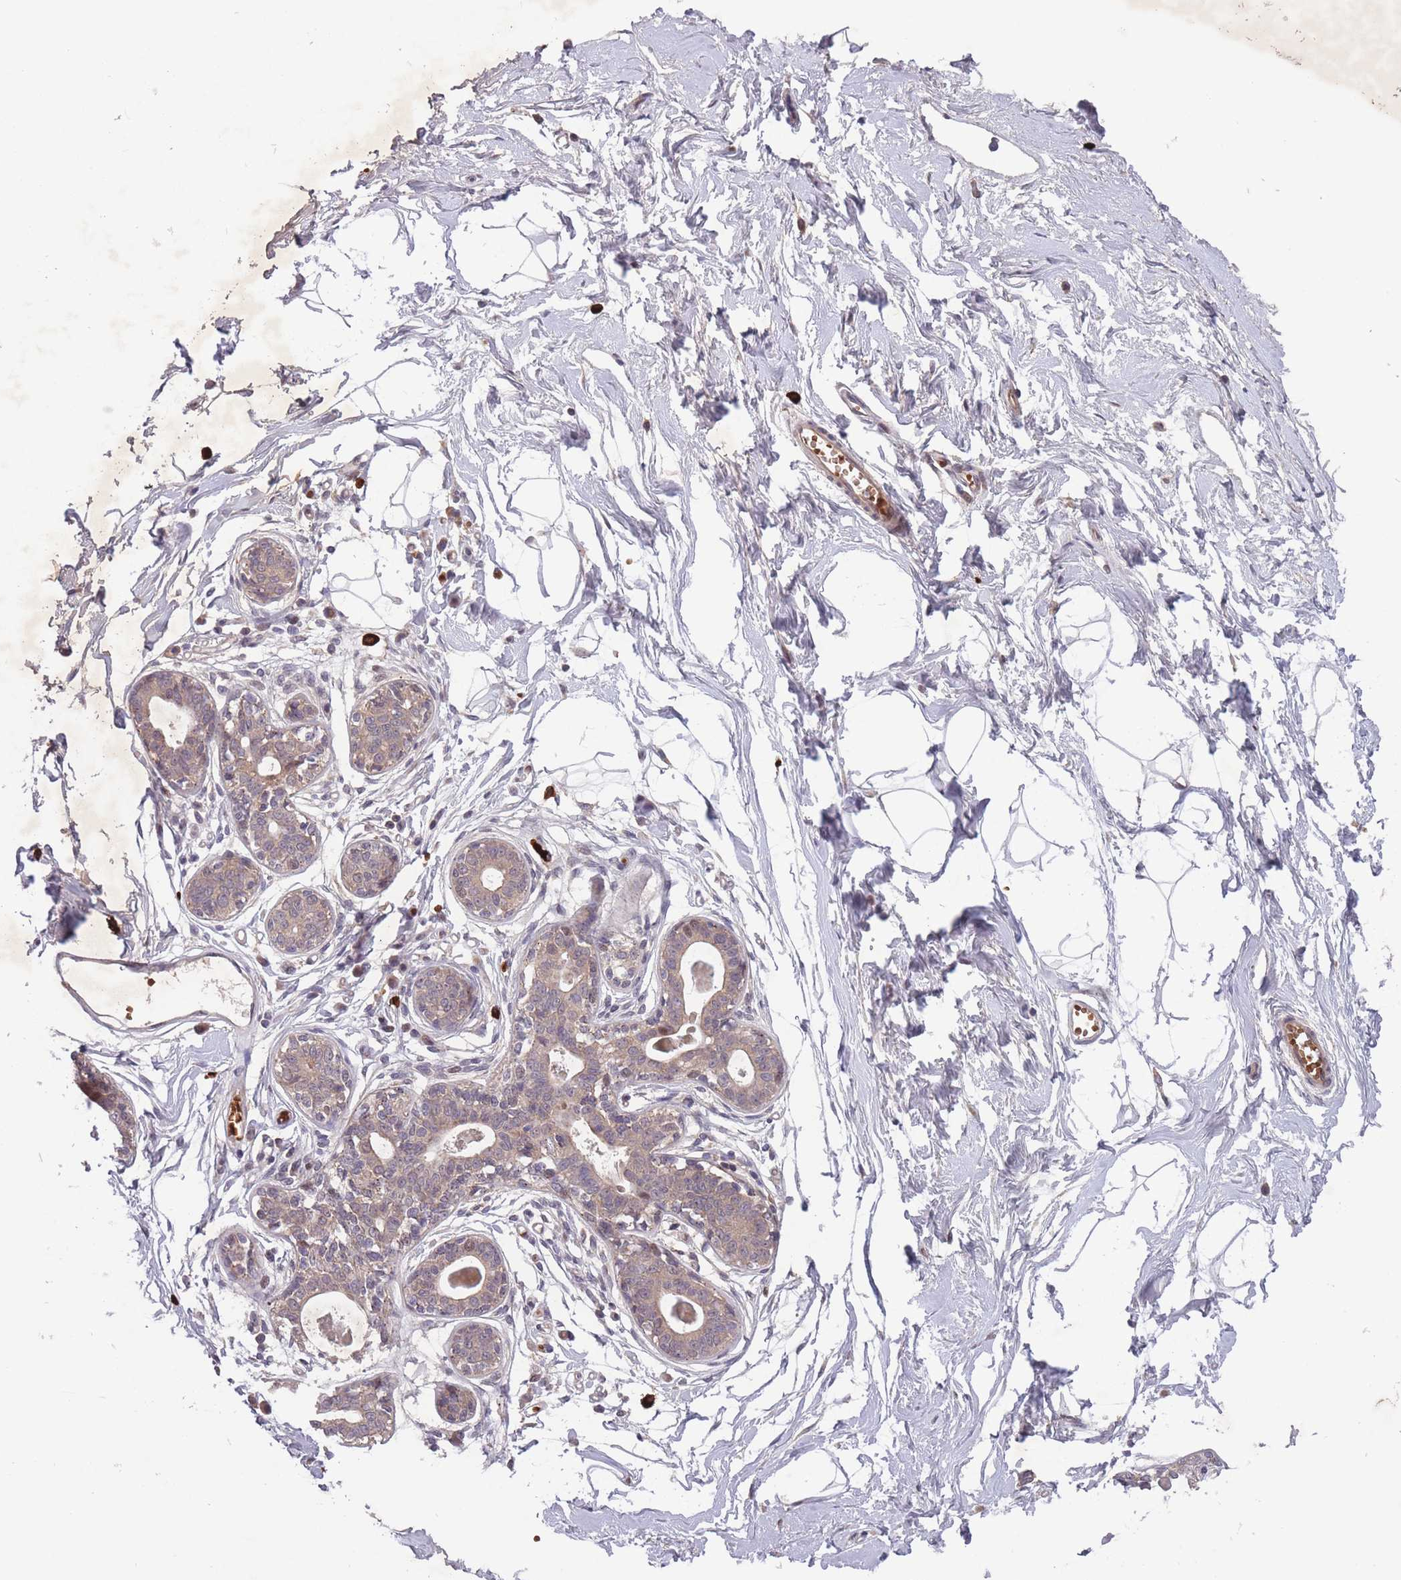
{"staining": {"intensity": "negative", "quantity": "none", "location": "none"}, "tissue": "breast", "cell_type": "Adipocytes", "image_type": "normal", "snomed": [{"axis": "morphology", "description": "Normal tissue, NOS"}, {"axis": "topography", "description": "Breast"}], "caption": "IHC micrograph of unremarkable breast: breast stained with DAB shows no significant protein positivity in adipocytes.", "gene": "SECTM1", "patient": {"sex": "female", "age": 45}}